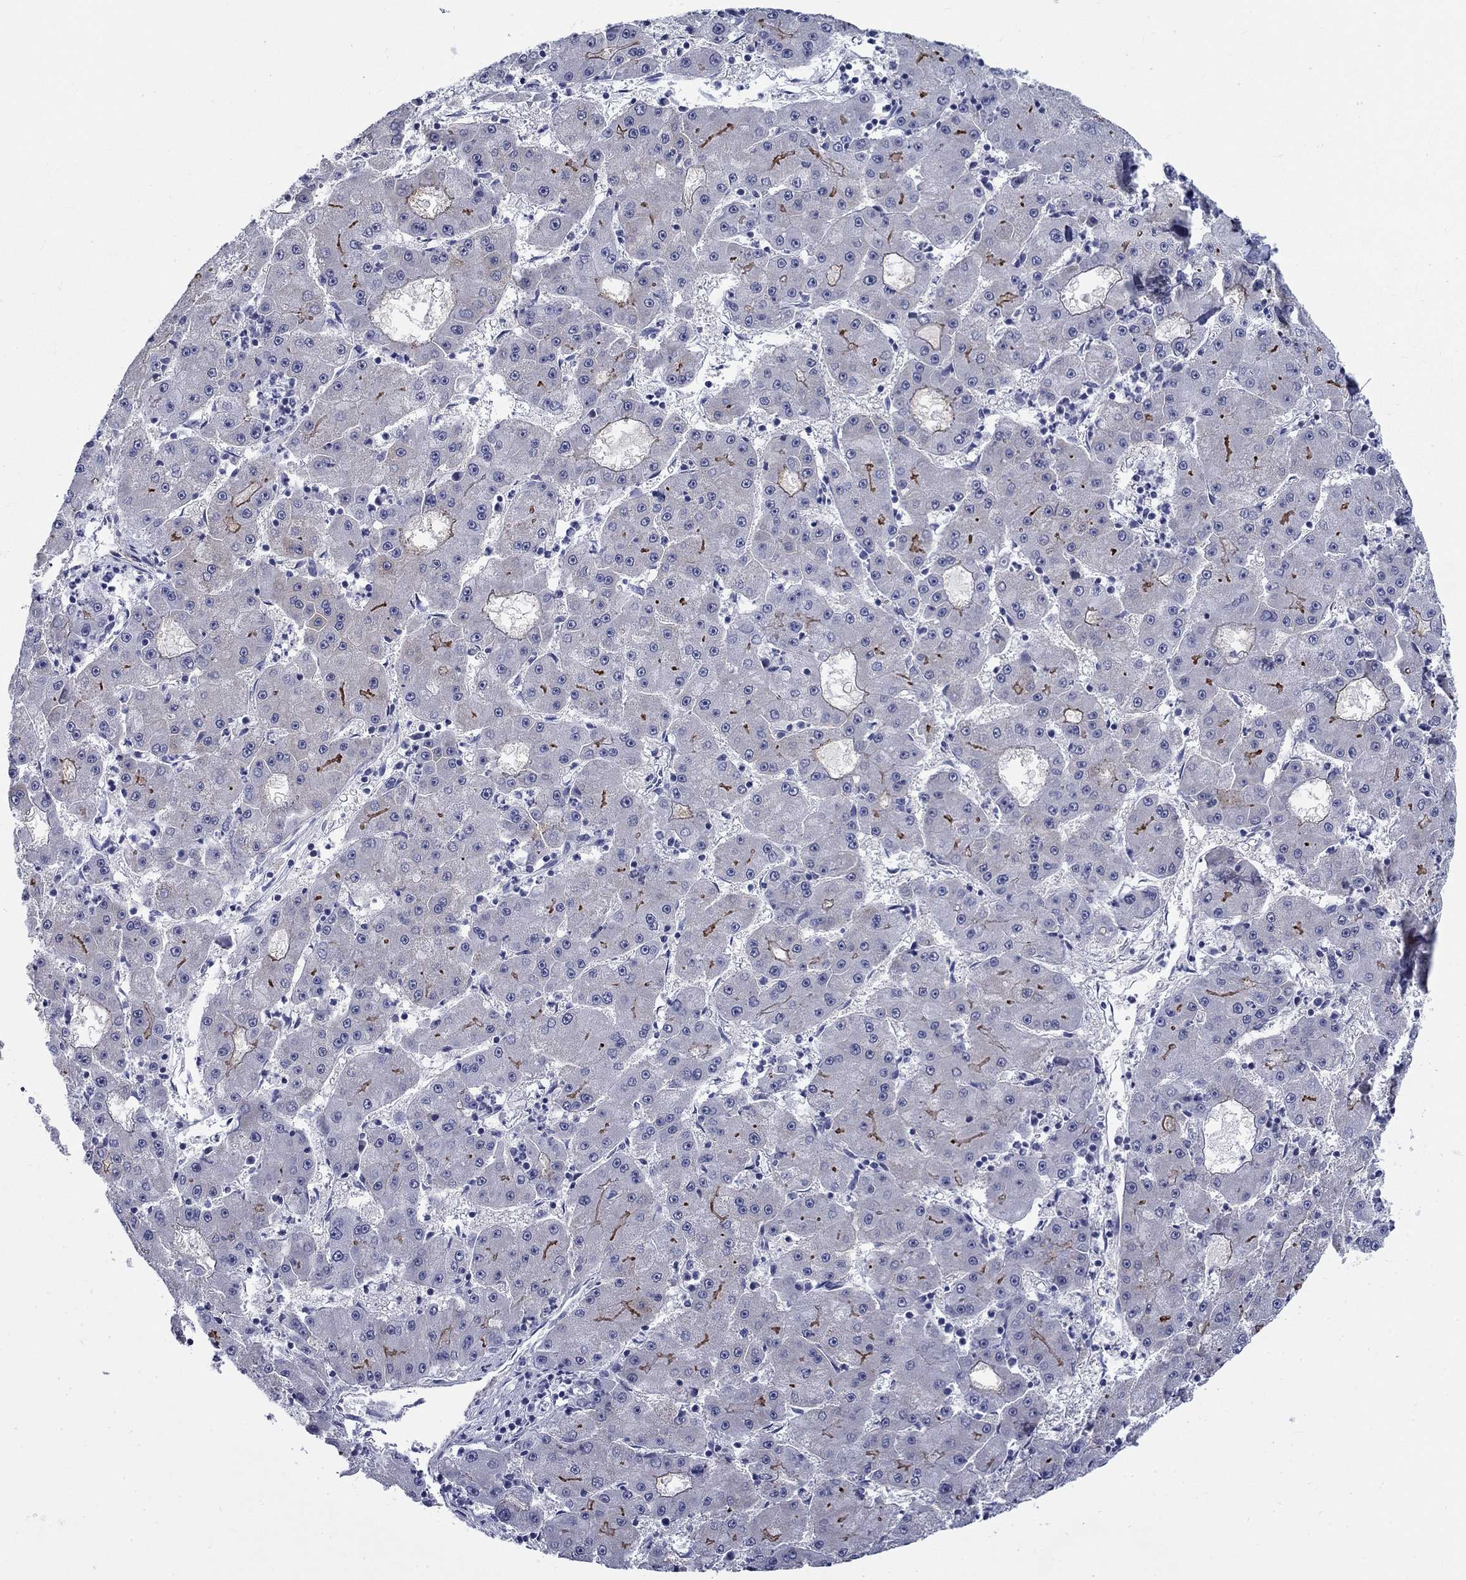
{"staining": {"intensity": "strong", "quantity": "<25%", "location": "cytoplasmic/membranous"}, "tissue": "liver cancer", "cell_type": "Tumor cells", "image_type": "cancer", "snomed": [{"axis": "morphology", "description": "Carcinoma, Hepatocellular, NOS"}, {"axis": "topography", "description": "Liver"}], "caption": "DAB immunohistochemical staining of liver cancer (hepatocellular carcinoma) reveals strong cytoplasmic/membranous protein positivity in about <25% of tumor cells. Ihc stains the protein in brown and the nuclei are stained blue.", "gene": "C4orf19", "patient": {"sex": "male", "age": 73}}